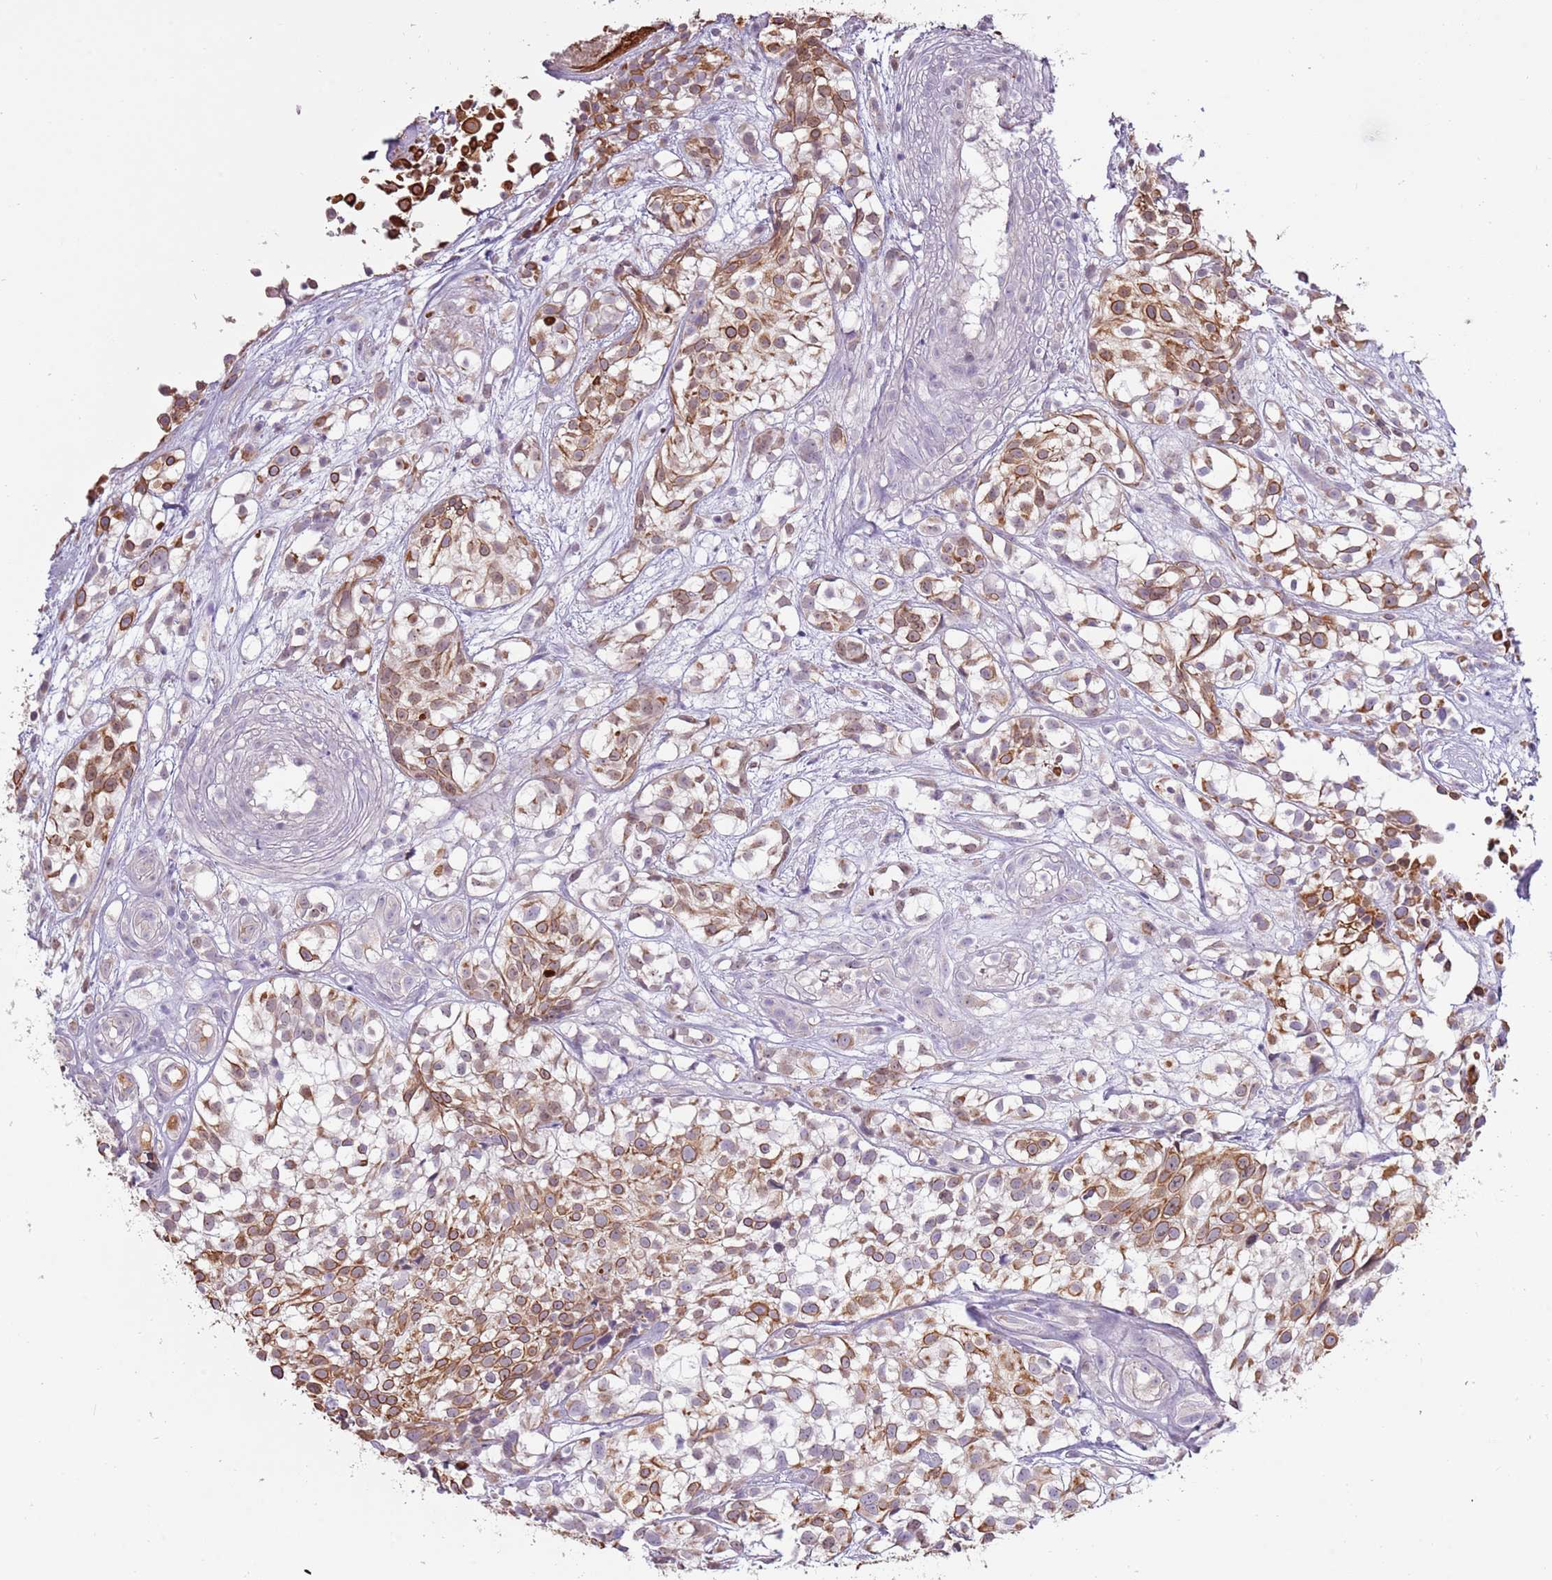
{"staining": {"intensity": "strong", "quantity": ">75%", "location": "cytoplasmic/membranous"}, "tissue": "urothelial cancer", "cell_type": "Tumor cells", "image_type": "cancer", "snomed": [{"axis": "morphology", "description": "Urothelial carcinoma, High grade"}, {"axis": "topography", "description": "Urinary bladder"}], "caption": "Immunohistochemical staining of urothelial cancer shows strong cytoplasmic/membranous protein expression in approximately >75% of tumor cells.", "gene": "SYS1", "patient": {"sex": "male", "age": 56}}